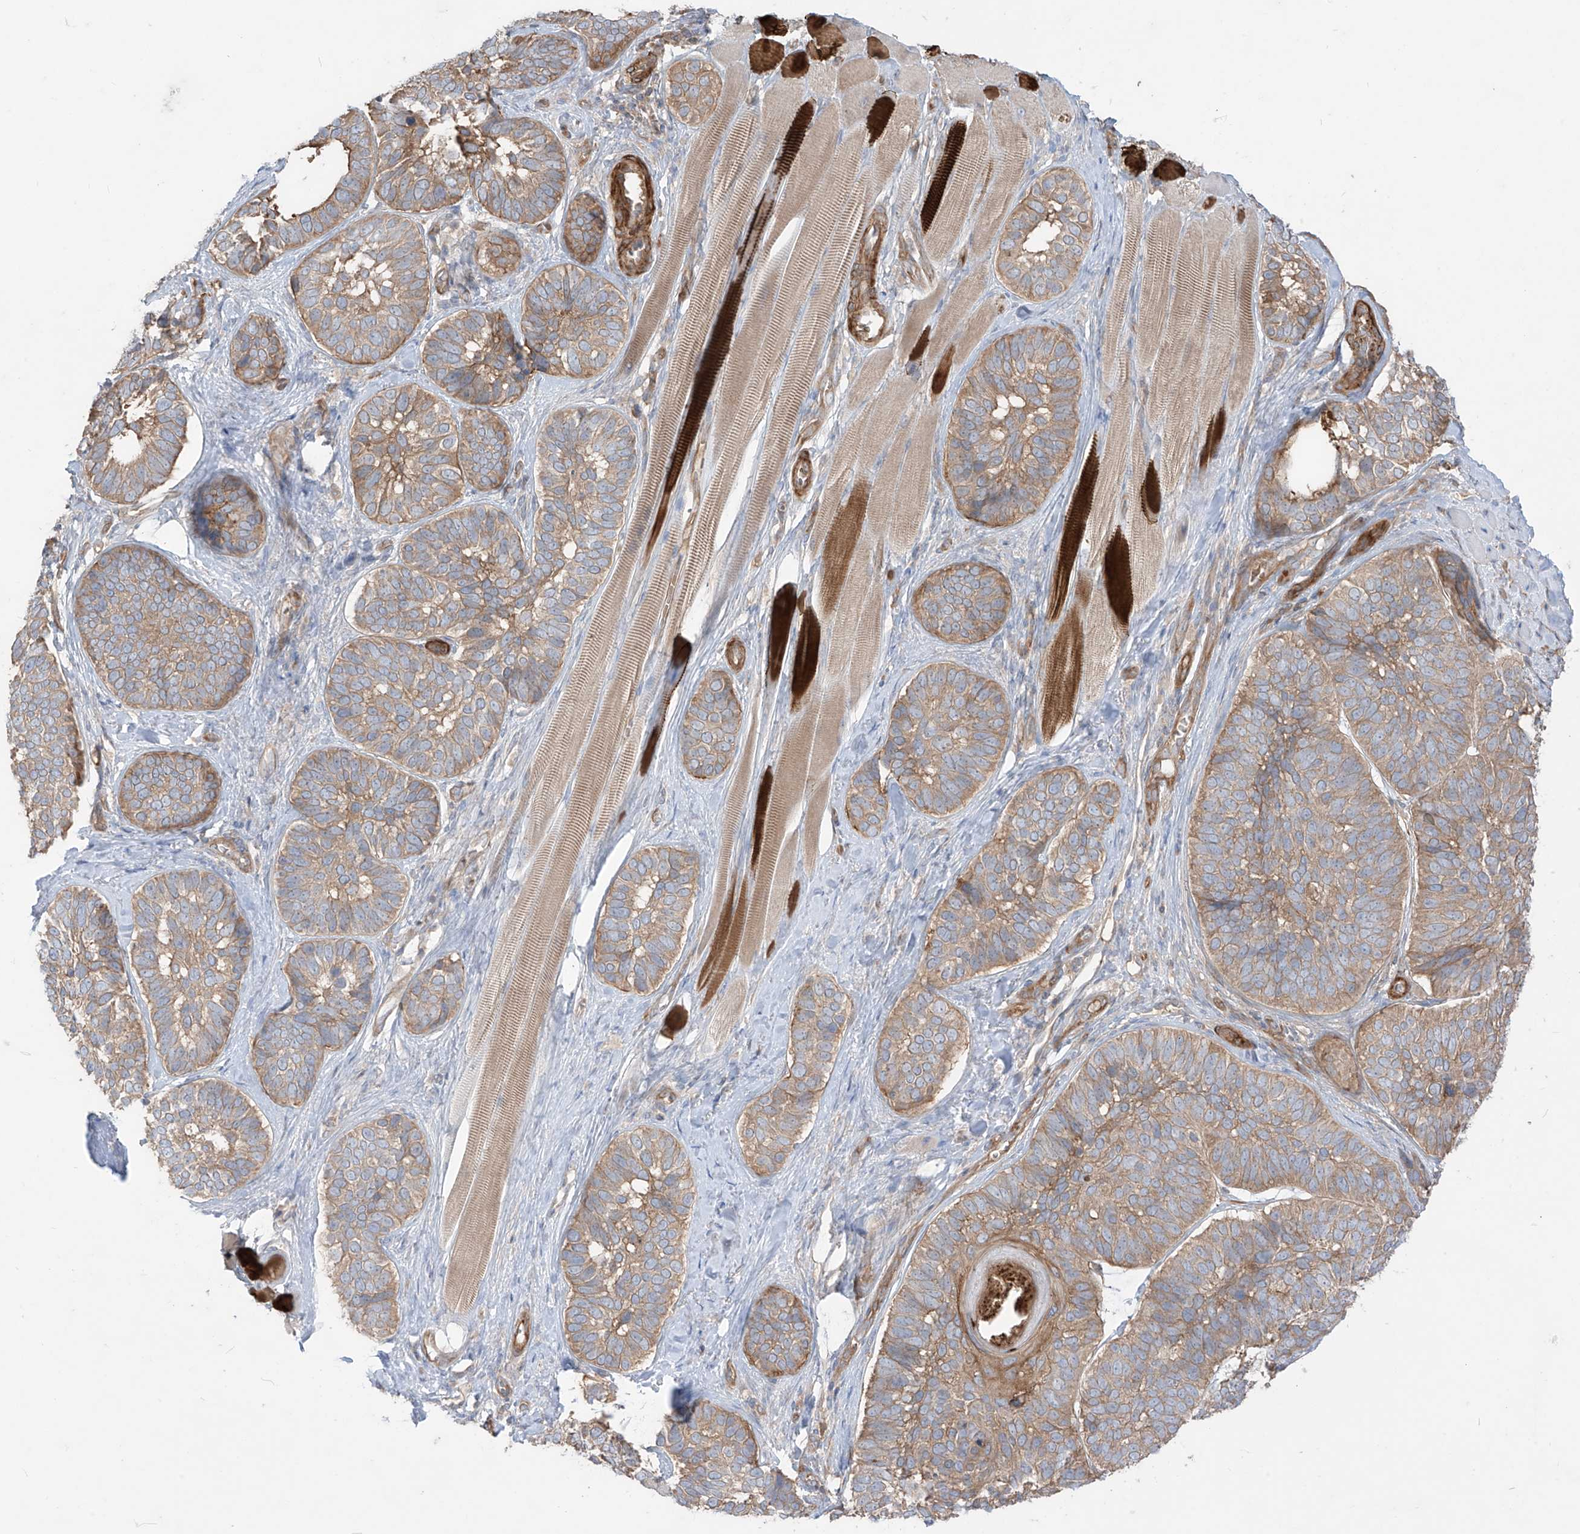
{"staining": {"intensity": "moderate", "quantity": ">75%", "location": "cytoplasmic/membranous"}, "tissue": "skin cancer", "cell_type": "Tumor cells", "image_type": "cancer", "snomed": [{"axis": "morphology", "description": "Basal cell carcinoma"}, {"axis": "topography", "description": "Skin"}], "caption": "Immunohistochemical staining of human skin basal cell carcinoma reveals medium levels of moderate cytoplasmic/membranous expression in about >75% of tumor cells. (DAB (3,3'-diaminobenzidine) IHC, brown staining for protein, blue staining for nuclei).", "gene": "TRMU", "patient": {"sex": "male", "age": 62}}